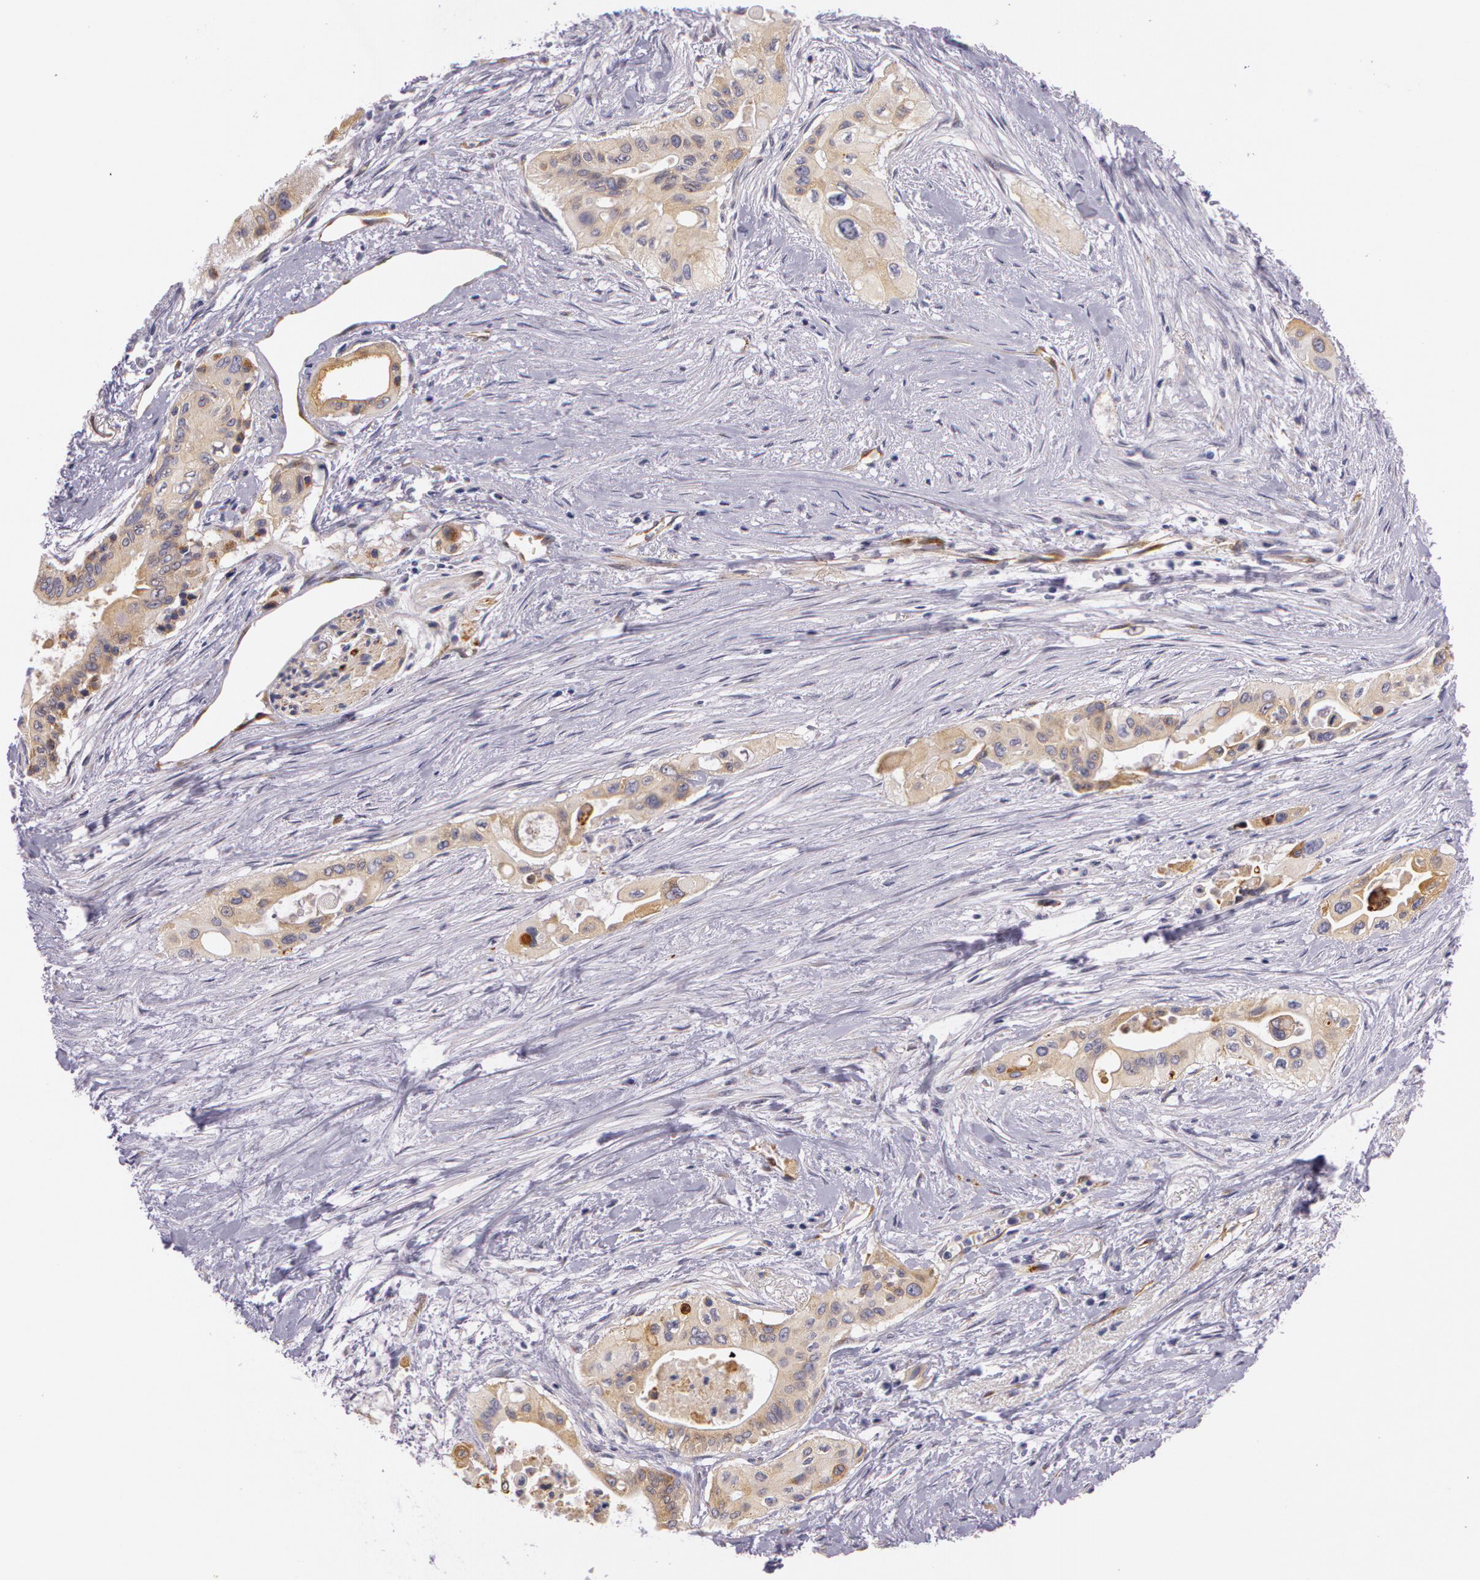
{"staining": {"intensity": "moderate", "quantity": ">75%", "location": "cytoplasmic/membranous"}, "tissue": "pancreatic cancer", "cell_type": "Tumor cells", "image_type": "cancer", "snomed": [{"axis": "morphology", "description": "Adenocarcinoma, NOS"}, {"axis": "topography", "description": "Pancreas"}], "caption": "Immunohistochemical staining of human pancreatic cancer (adenocarcinoma) reveals moderate cytoplasmic/membranous protein positivity in about >75% of tumor cells. (Stains: DAB (3,3'-diaminobenzidine) in brown, nuclei in blue, Microscopy: brightfield microscopy at high magnification).", "gene": "APP", "patient": {"sex": "male", "age": 77}}